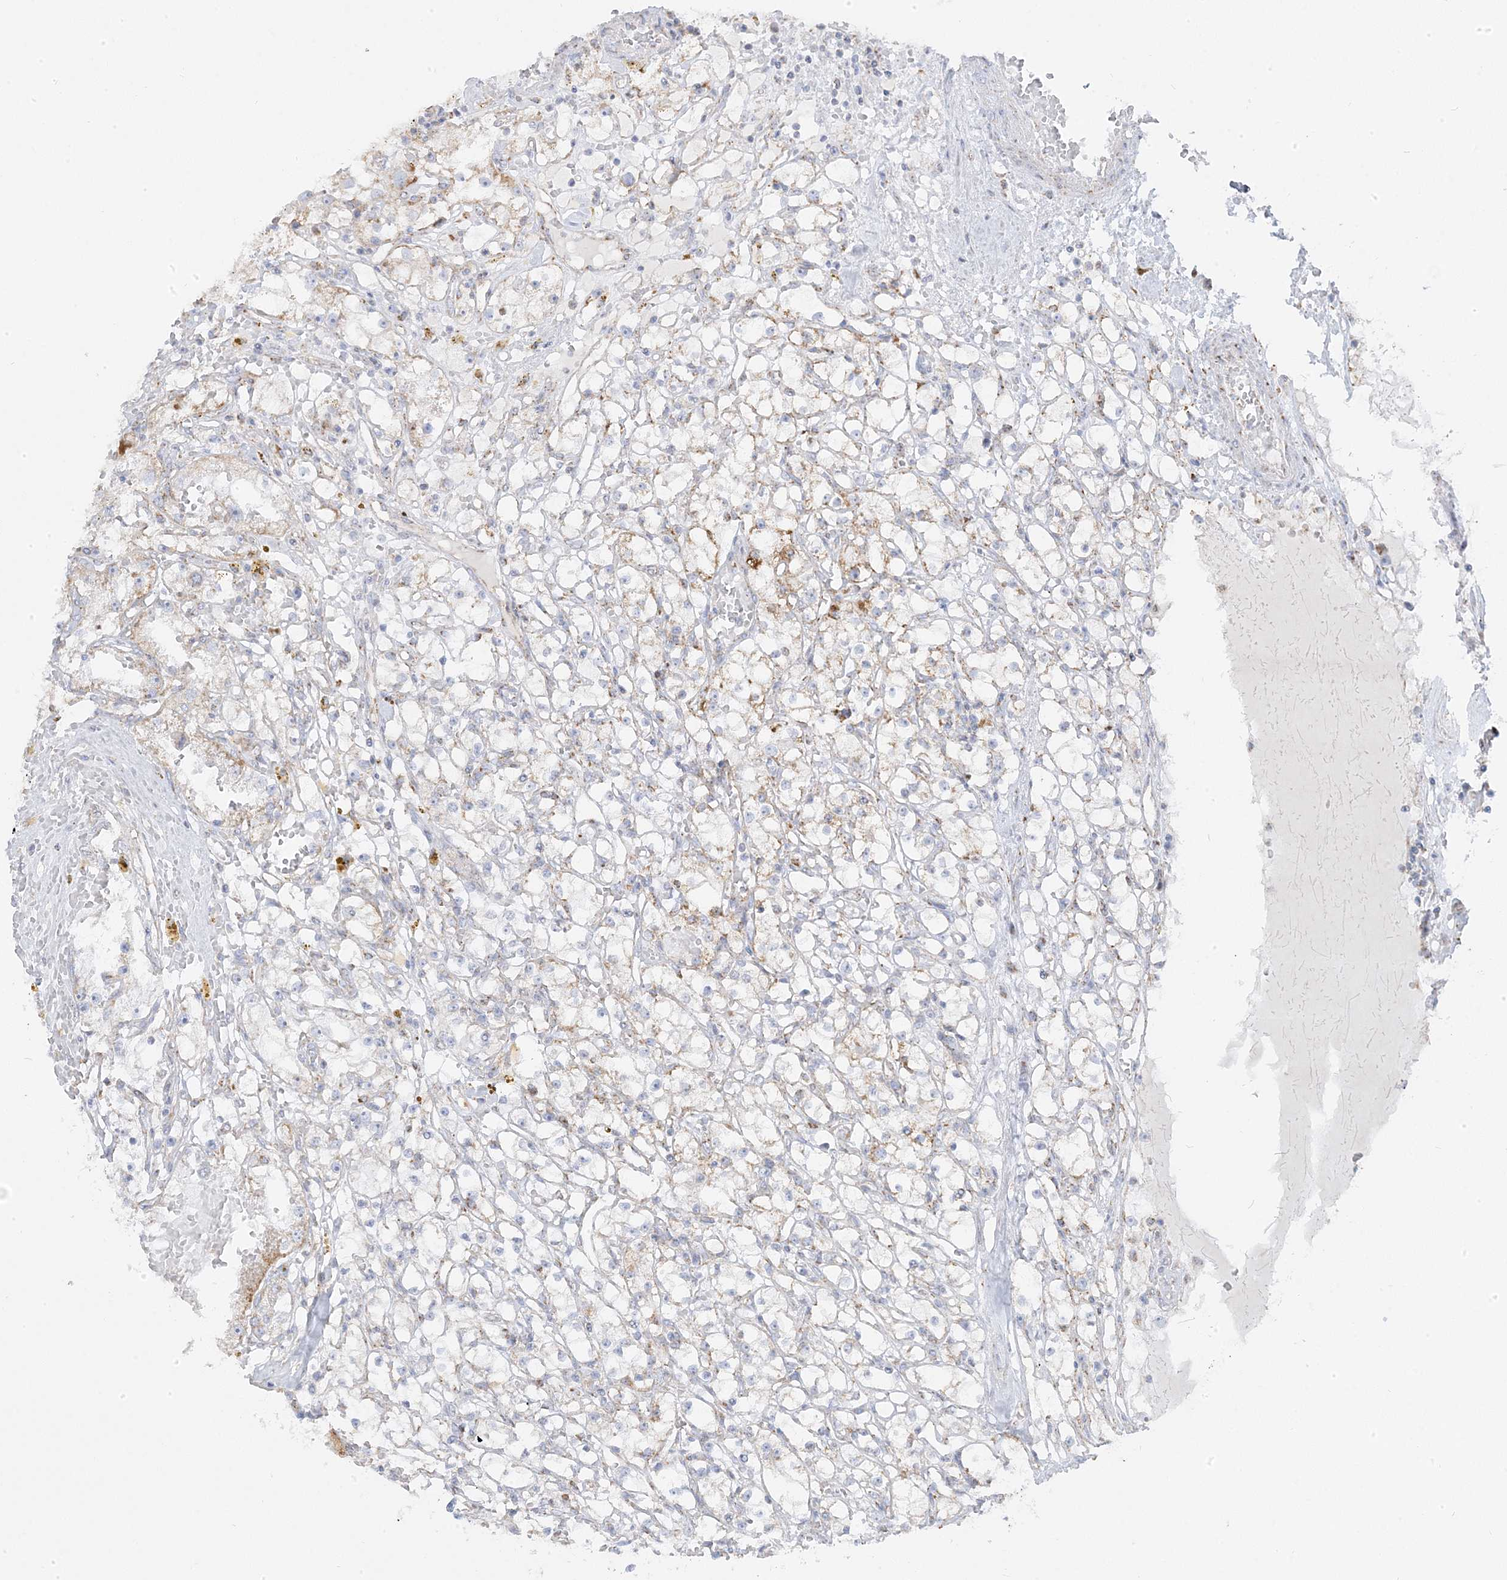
{"staining": {"intensity": "weak", "quantity": "<25%", "location": "cytoplasmic/membranous"}, "tissue": "renal cancer", "cell_type": "Tumor cells", "image_type": "cancer", "snomed": [{"axis": "morphology", "description": "Adenocarcinoma, NOS"}, {"axis": "topography", "description": "Kidney"}], "caption": "A histopathology image of human adenocarcinoma (renal) is negative for staining in tumor cells.", "gene": "PCCB", "patient": {"sex": "male", "age": 56}}